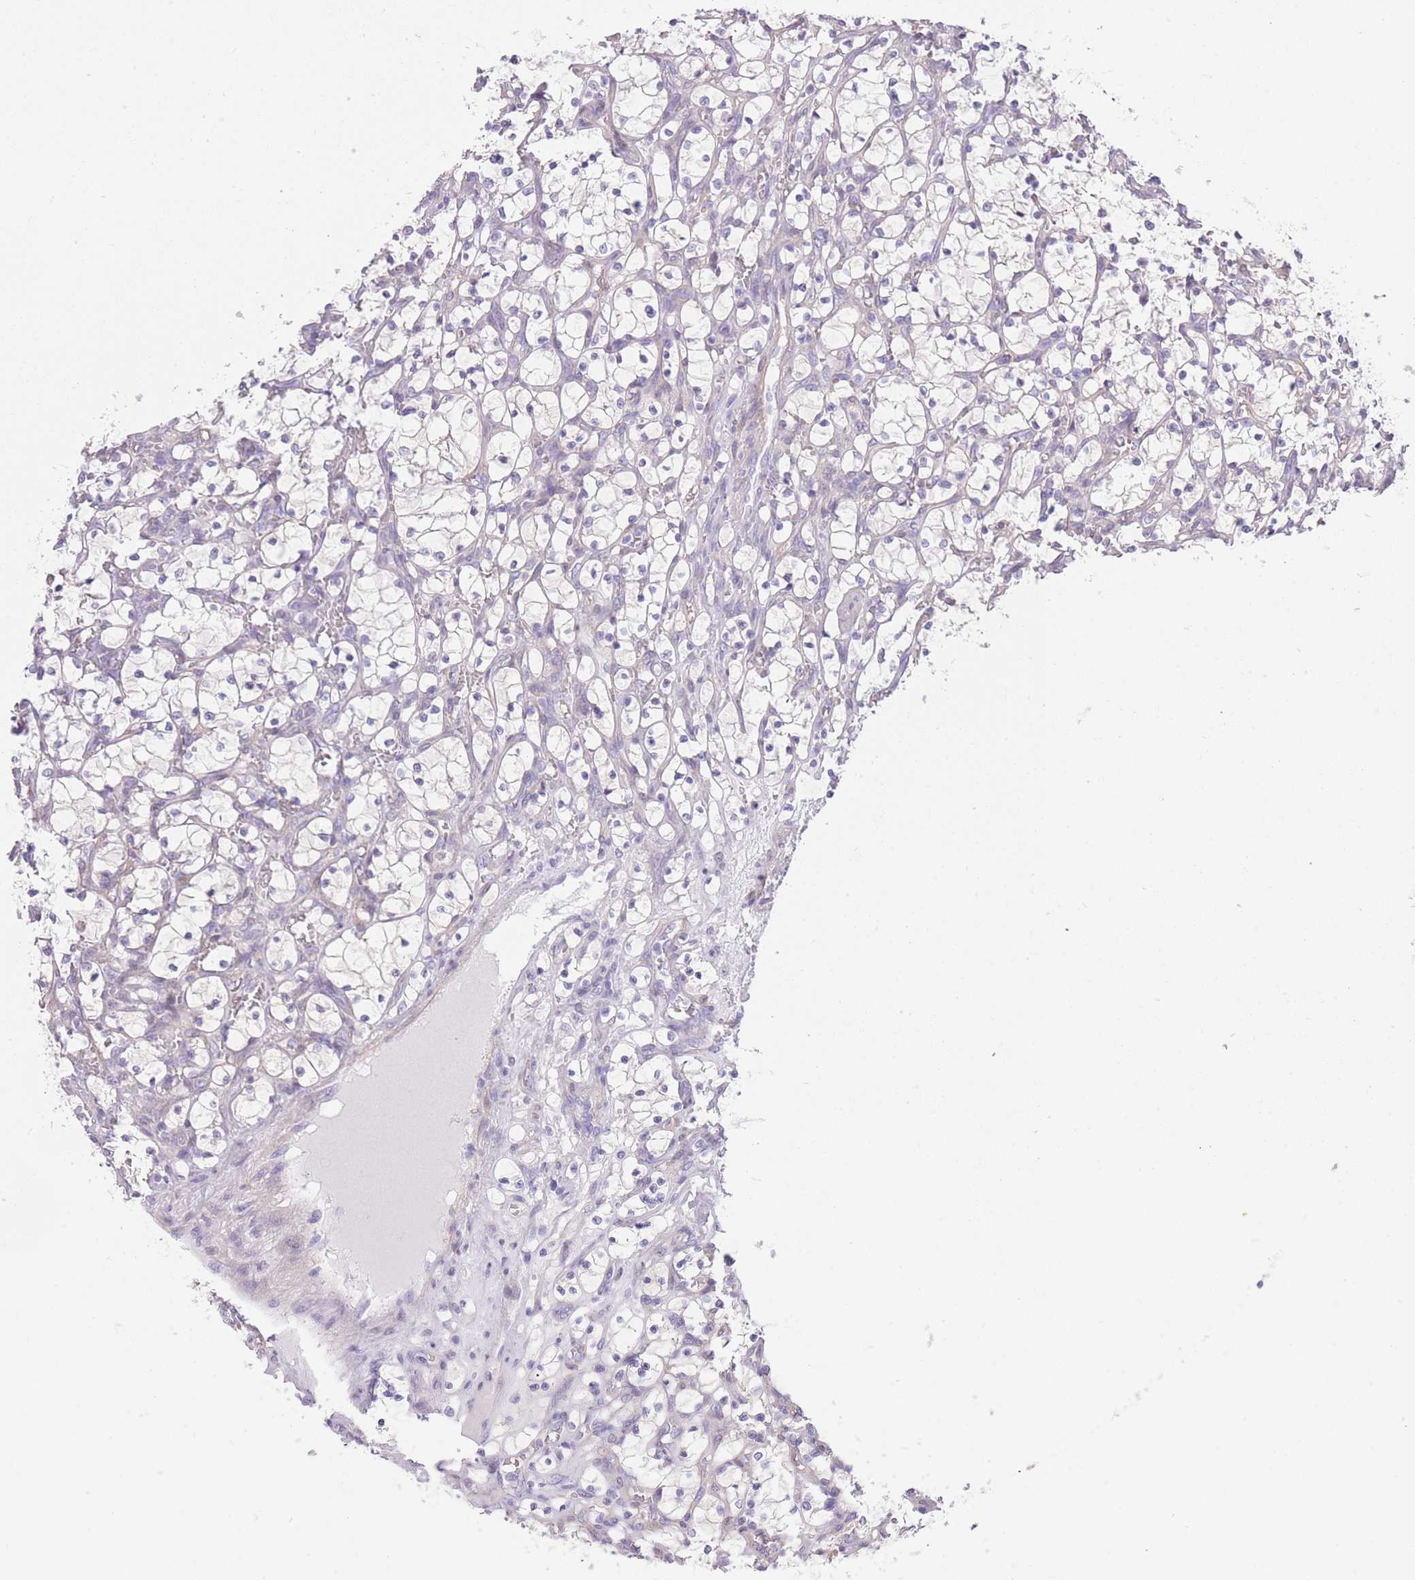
{"staining": {"intensity": "negative", "quantity": "none", "location": "none"}, "tissue": "renal cancer", "cell_type": "Tumor cells", "image_type": "cancer", "snomed": [{"axis": "morphology", "description": "Adenocarcinoma, NOS"}, {"axis": "topography", "description": "Kidney"}], "caption": "An IHC photomicrograph of adenocarcinoma (renal) is shown. There is no staining in tumor cells of adenocarcinoma (renal).", "gene": "OR11H12", "patient": {"sex": "female", "age": 69}}